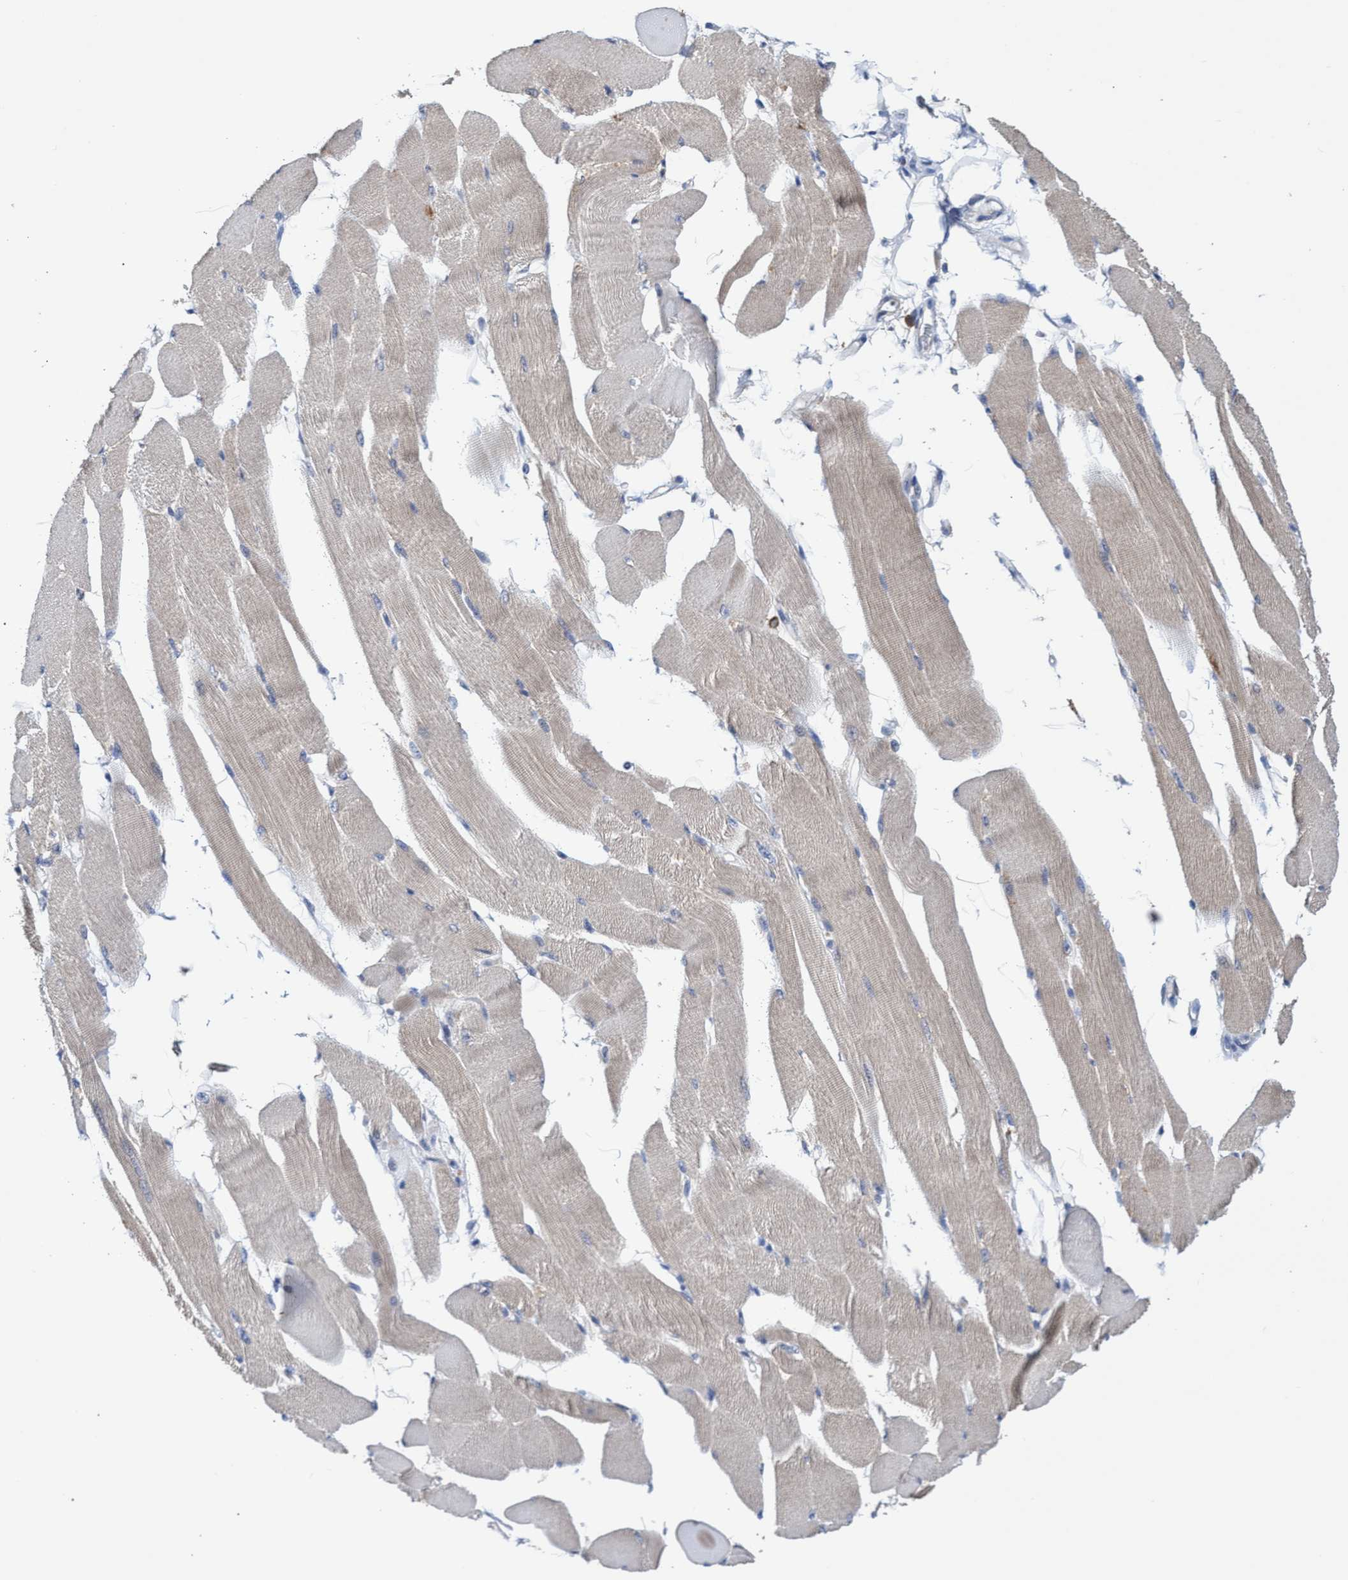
{"staining": {"intensity": "weak", "quantity": "<25%", "location": "cytoplasmic/membranous"}, "tissue": "skeletal muscle", "cell_type": "Myocytes", "image_type": "normal", "snomed": [{"axis": "morphology", "description": "Normal tissue, NOS"}, {"axis": "topography", "description": "Skeletal muscle"}, {"axis": "topography", "description": "Peripheral nerve tissue"}], "caption": "This is a histopathology image of immunohistochemistry (IHC) staining of benign skeletal muscle, which shows no expression in myocytes. Nuclei are stained in blue.", "gene": "SVEP1", "patient": {"sex": "female", "age": 84}}